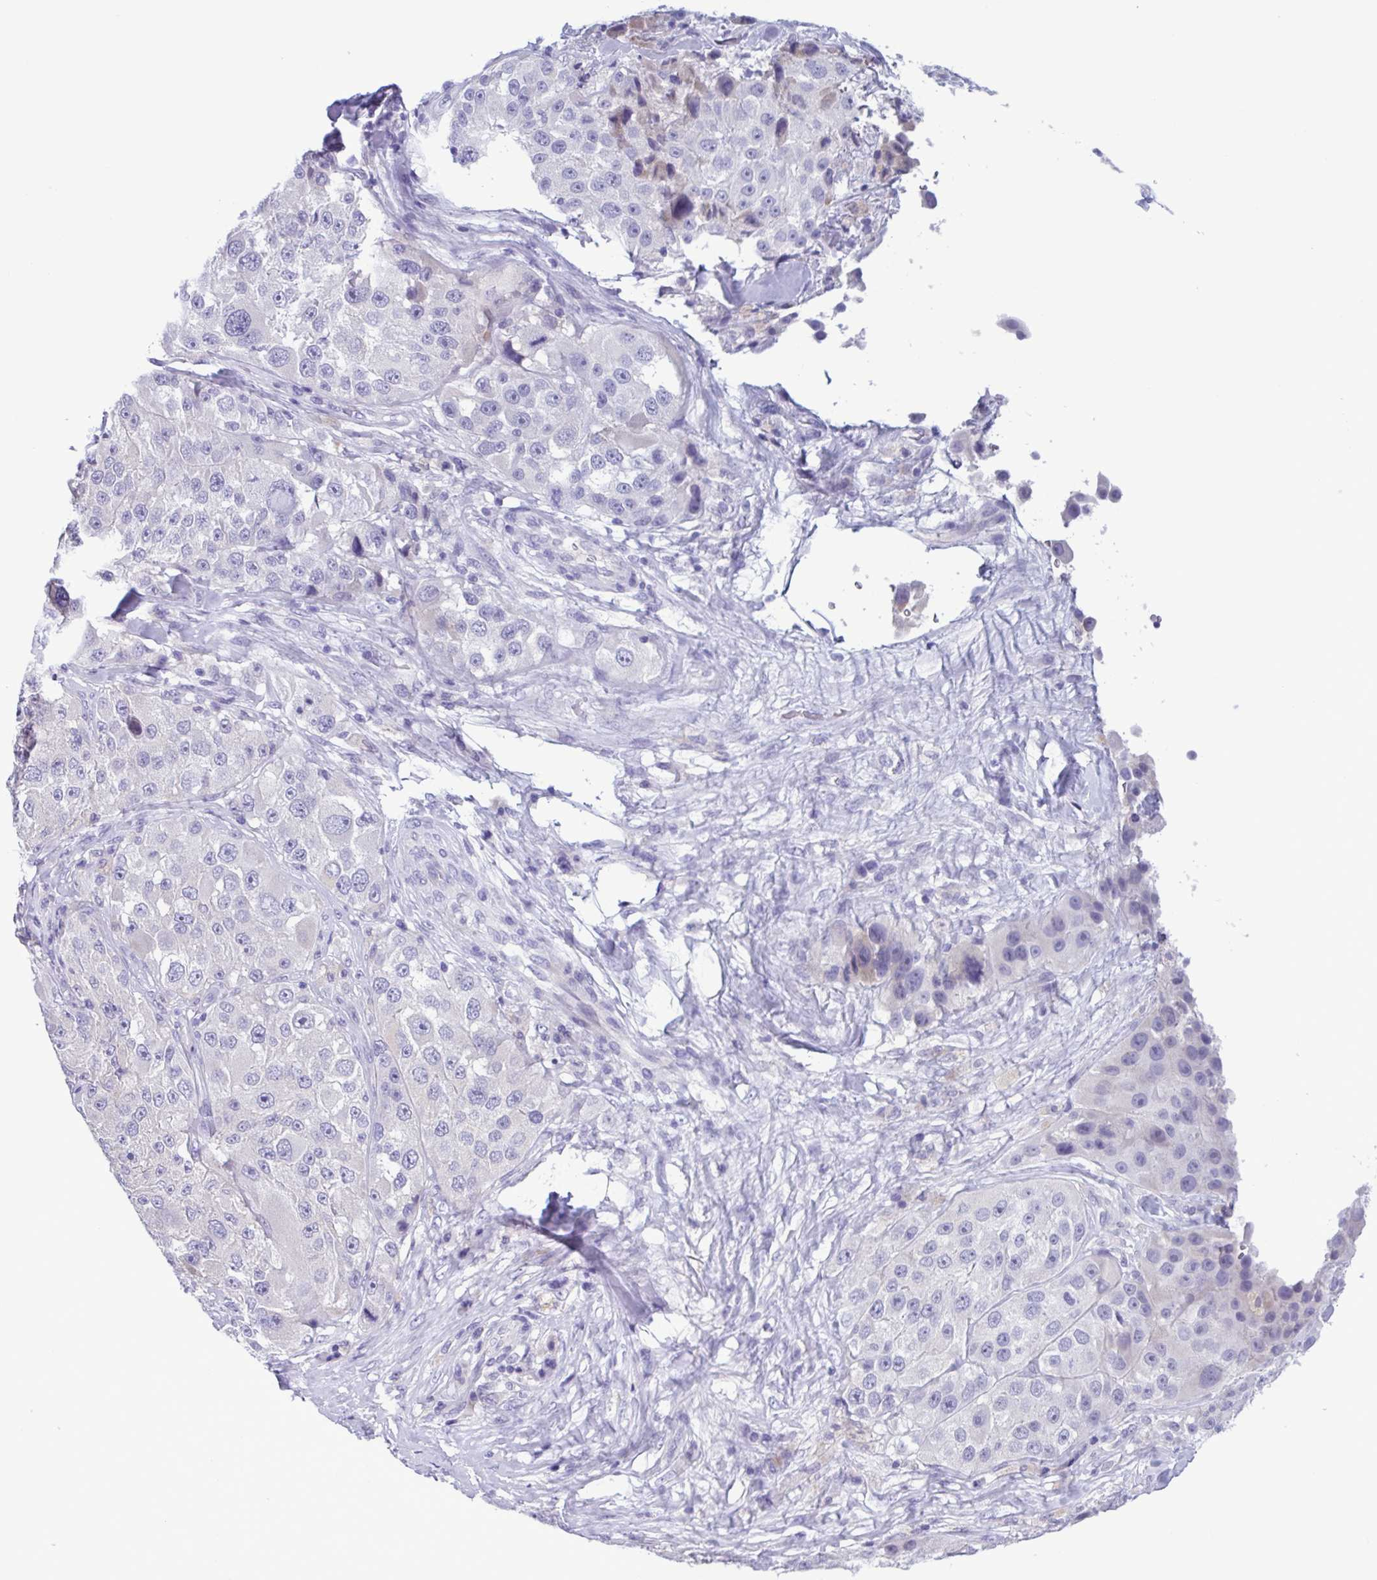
{"staining": {"intensity": "negative", "quantity": "none", "location": "none"}, "tissue": "melanoma", "cell_type": "Tumor cells", "image_type": "cancer", "snomed": [{"axis": "morphology", "description": "Malignant melanoma, Metastatic site"}, {"axis": "topography", "description": "Lymph node"}], "caption": "This is a image of immunohistochemistry (IHC) staining of malignant melanoma (metastatic site), which shows no positivity in tumor cells.", "gene": "INAFM1", "patient": {"sex": "male", "age": 62}}